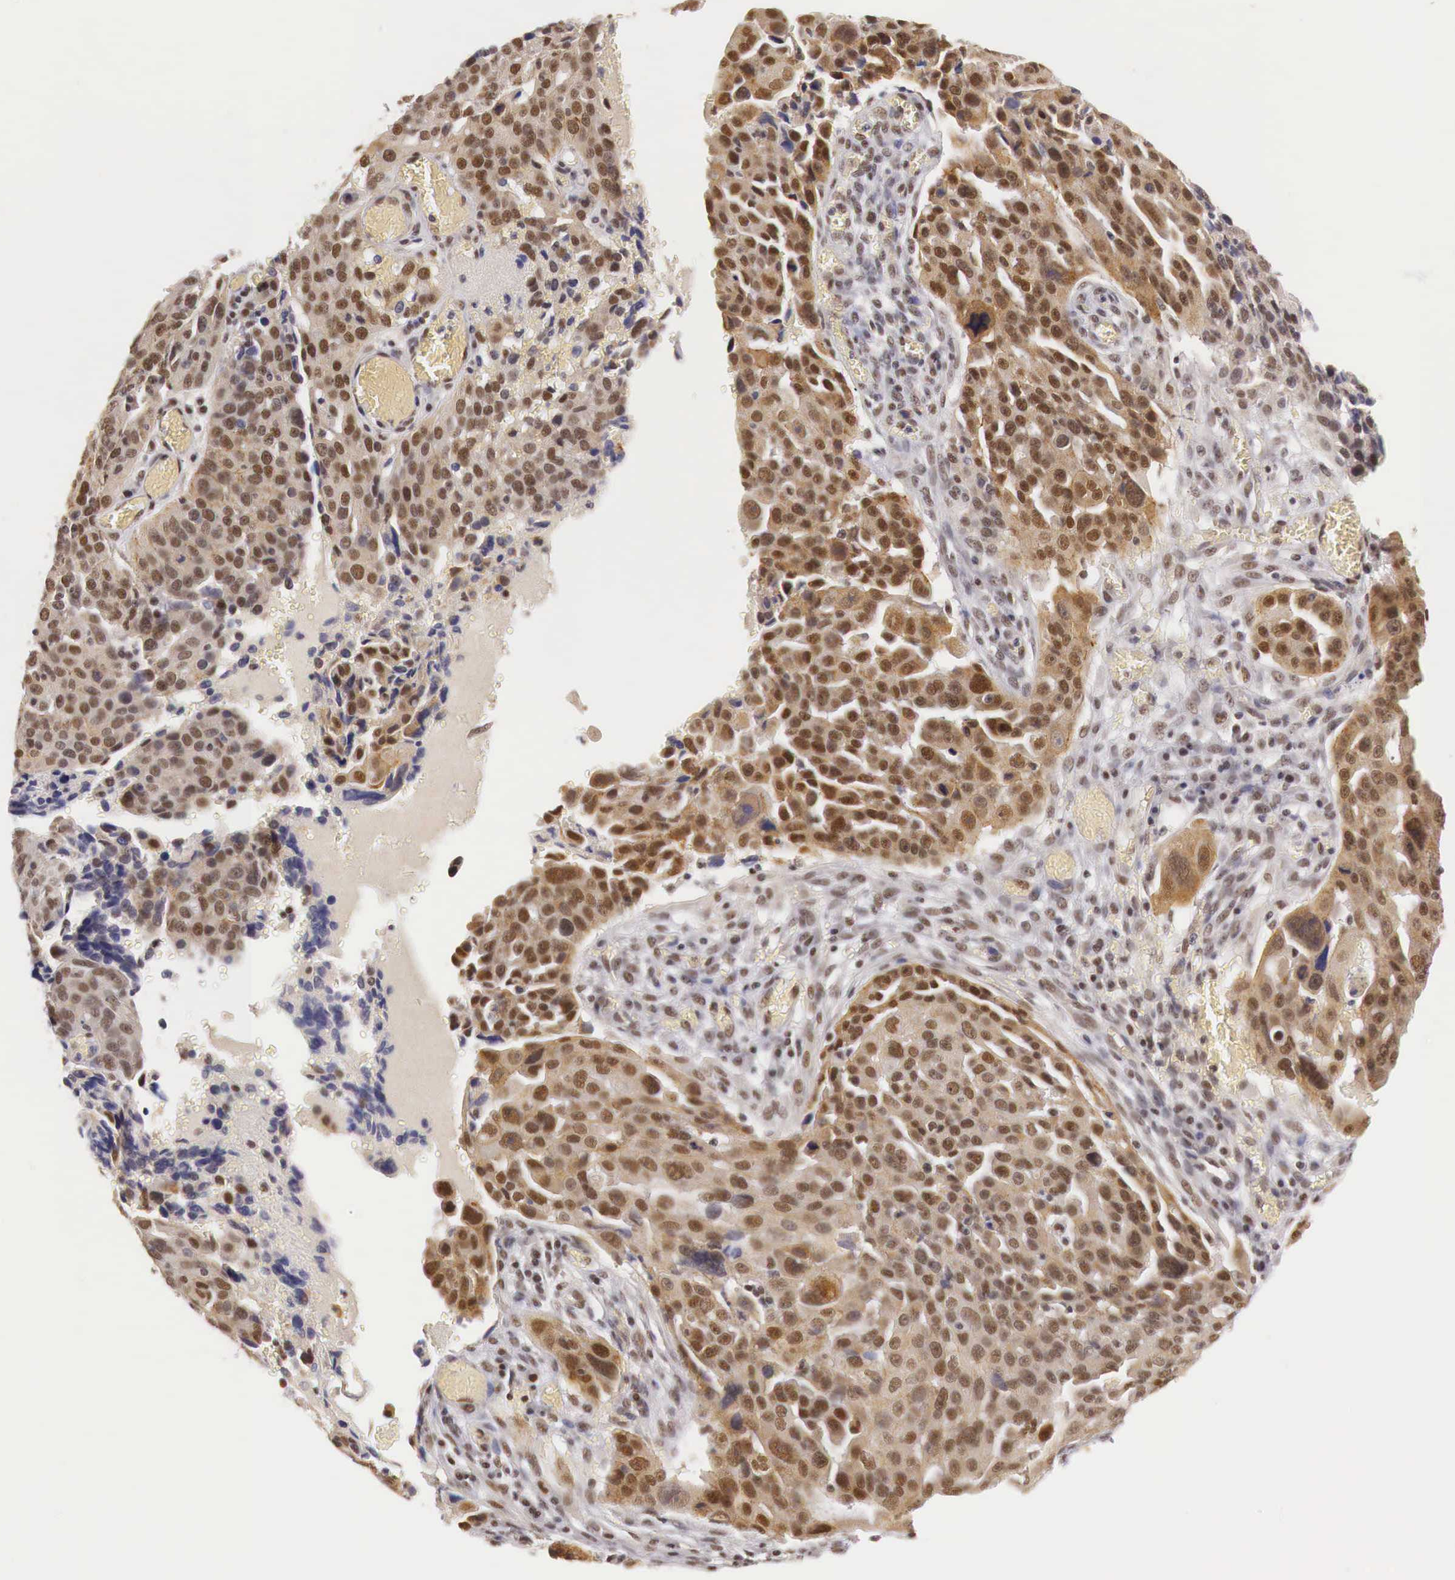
{"staining": {"intensity": "strong", "quantity": ">75%", "location": "cytoplasmic/membranous,nuclear"}, "tissue": "ovarian cancer", "cell_type": "Tumor cells", "image_type": "cancer", "snomed": [{"axis": "morphology", "description": "Carcinoma, endometroid"}, {"axis": "topography", "description": "Ovary"}], "caption": "Ovarian cancer stained for a protein exhibits strong cytoplasmic/membranous and nuclear positivity in tumor cells.", "gene": "GPKOW", "patient": {"sex": "female", "age": 75}}